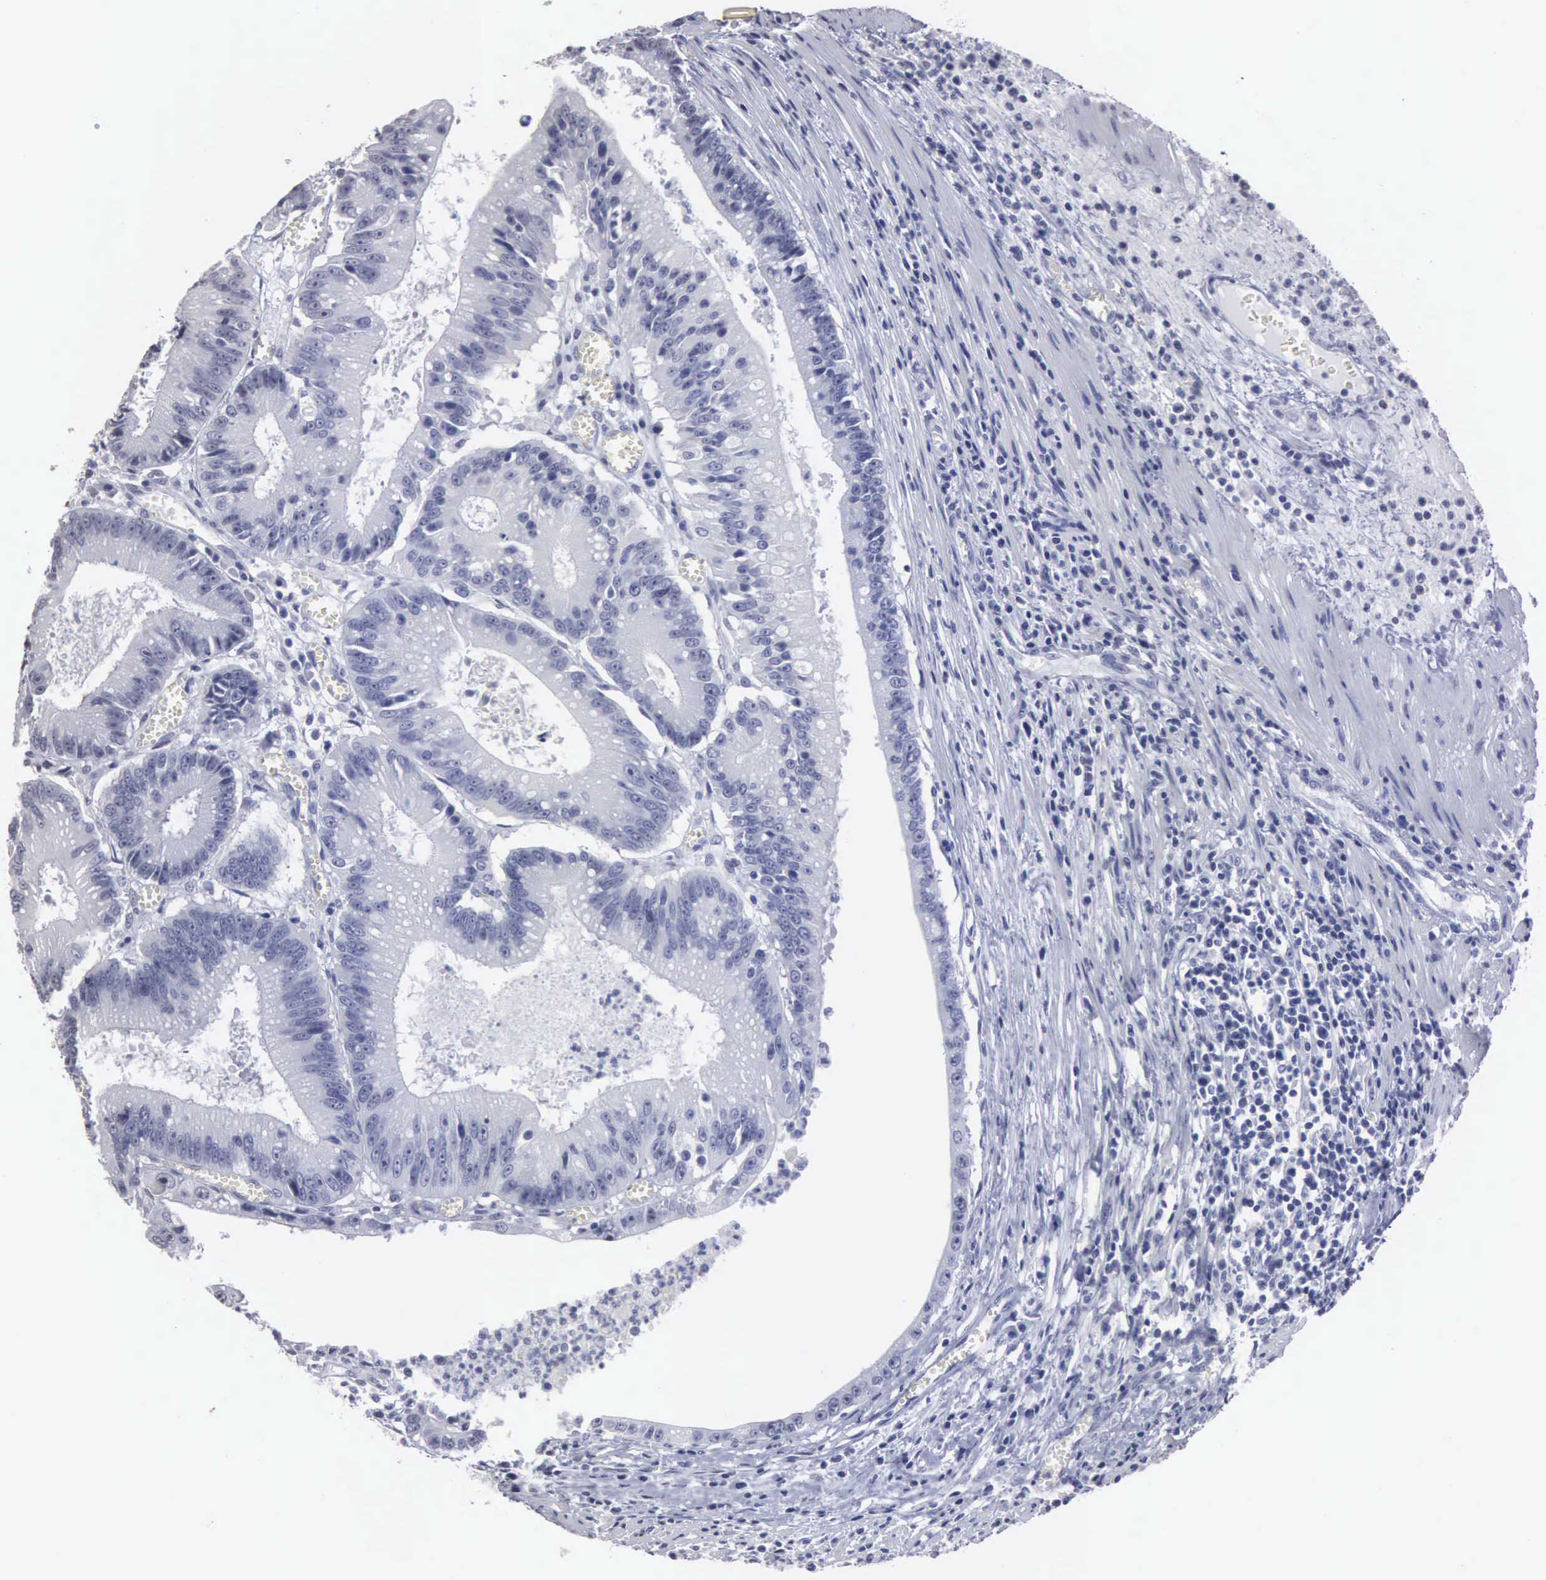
{"staining": {"intensity": "negative", "quantity": "none", "location": "none"}, "tissue": "colorectal cancer", "cell_type": "Tumor cells", "image_type": "cancer", "snomed": [{"axis": "morphology", "description": "Adenocarcinoma, NOS"}, {"axis": "topography", "description": "Rectum"}], "caption": "Immunohistochemistry (IHC) image of neoplastic tissue: human colorectal adenocarcinoma stained with DAB (3,3'-diaminobenzidine) demonstrates no significant protein staining in tumor cells.", "gene": "UPB1", "patient": {"sex": "female", "age": 81}}